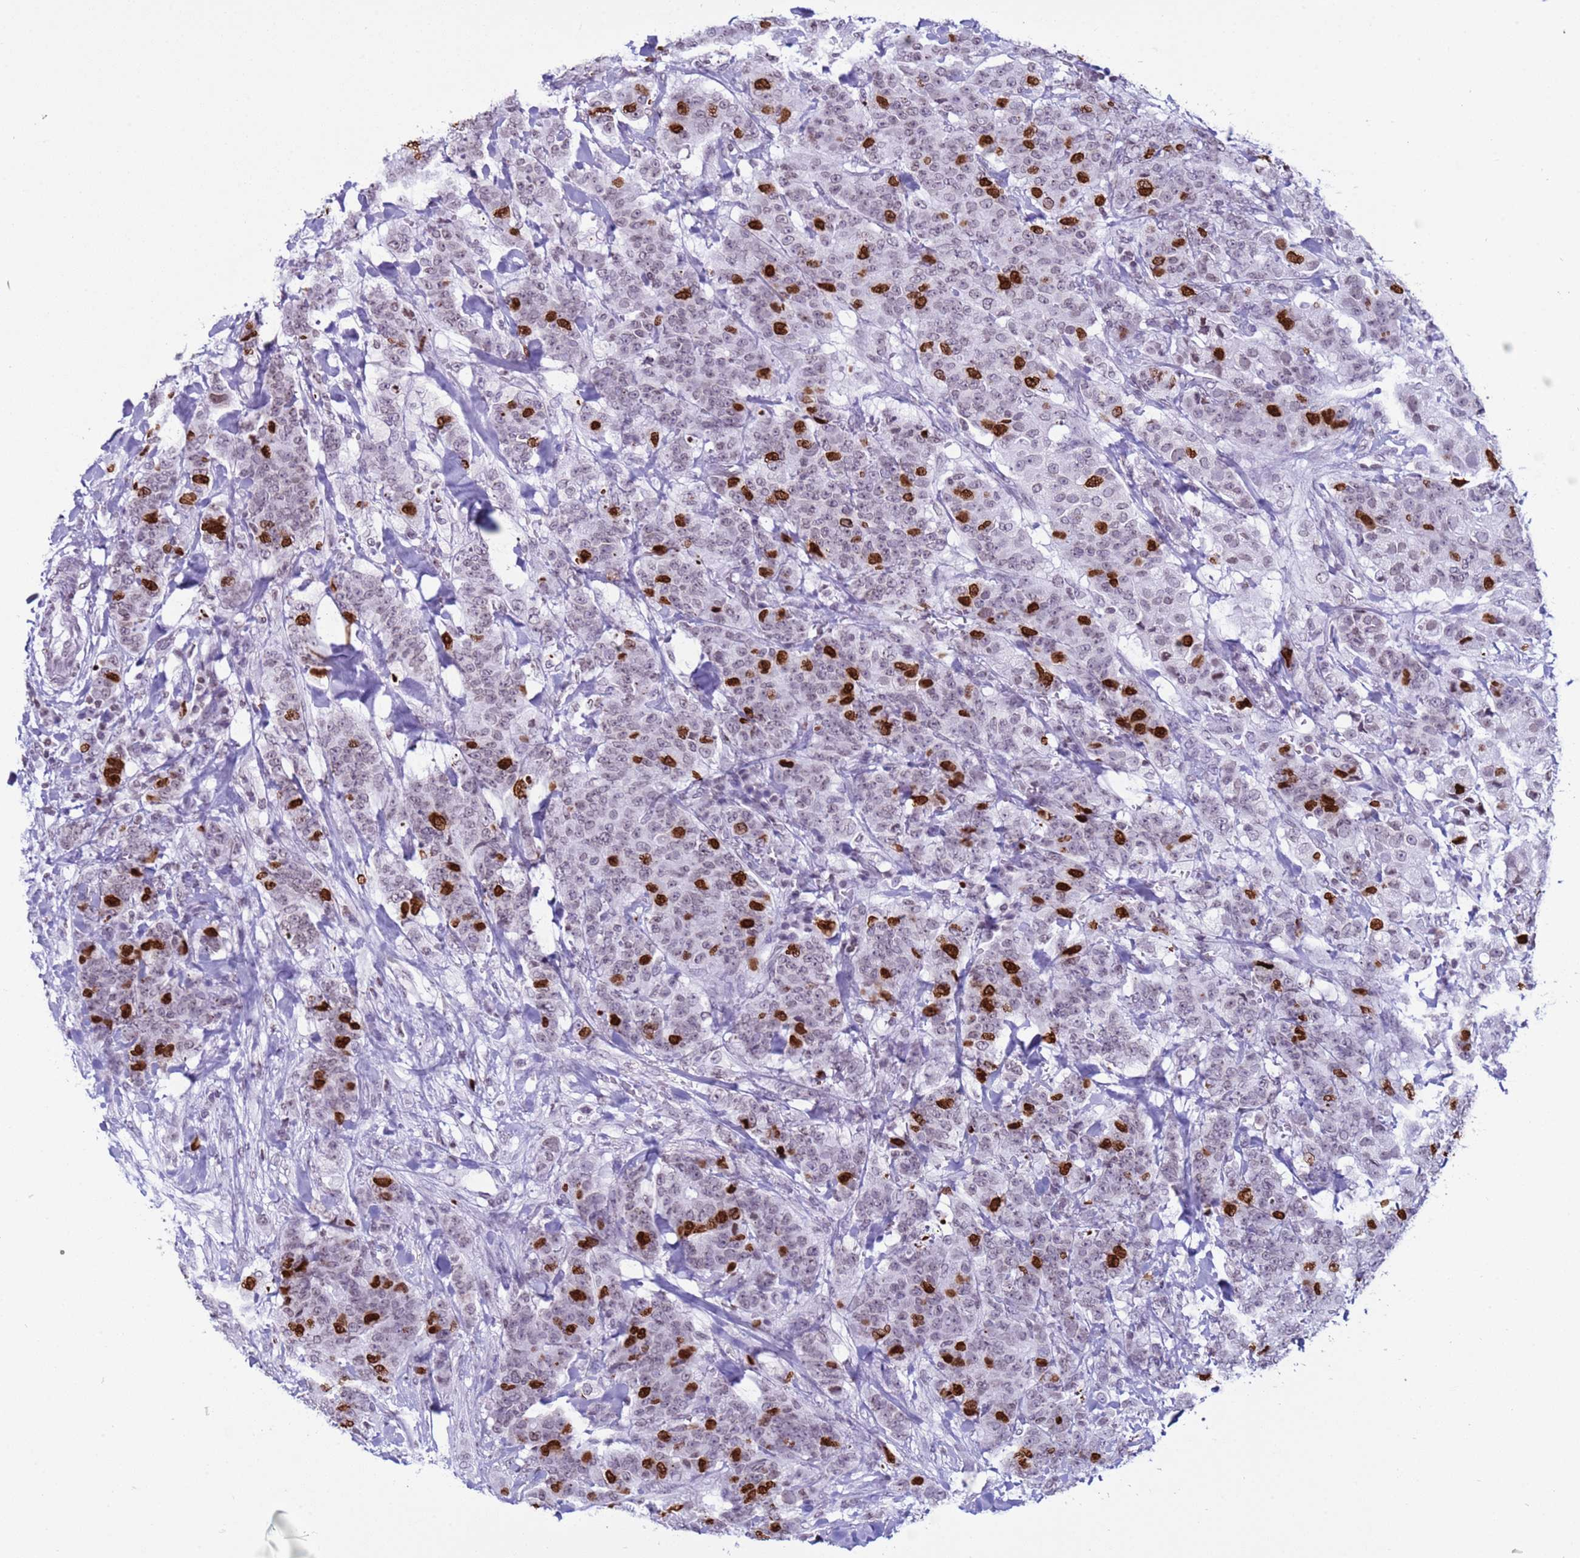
{"staining": {"intensity": "strong", "quantity": "<25%", "location": "nuclear"}, "tissue": "breast cancer", "cell_type": "Tumor cells", "image_type": "cancer", "snomed": [{"axis": "morphology", "description": "Duct carcinoma"}, {"axis": "topography", "description": "Breast"}], "caption": "Human breast cancer stained with a brown dye displays strong nuclear positive expression in about <25% of tumor cells.", "gene": "H4C8", "patient": {"sex": "female", "age": 40}}